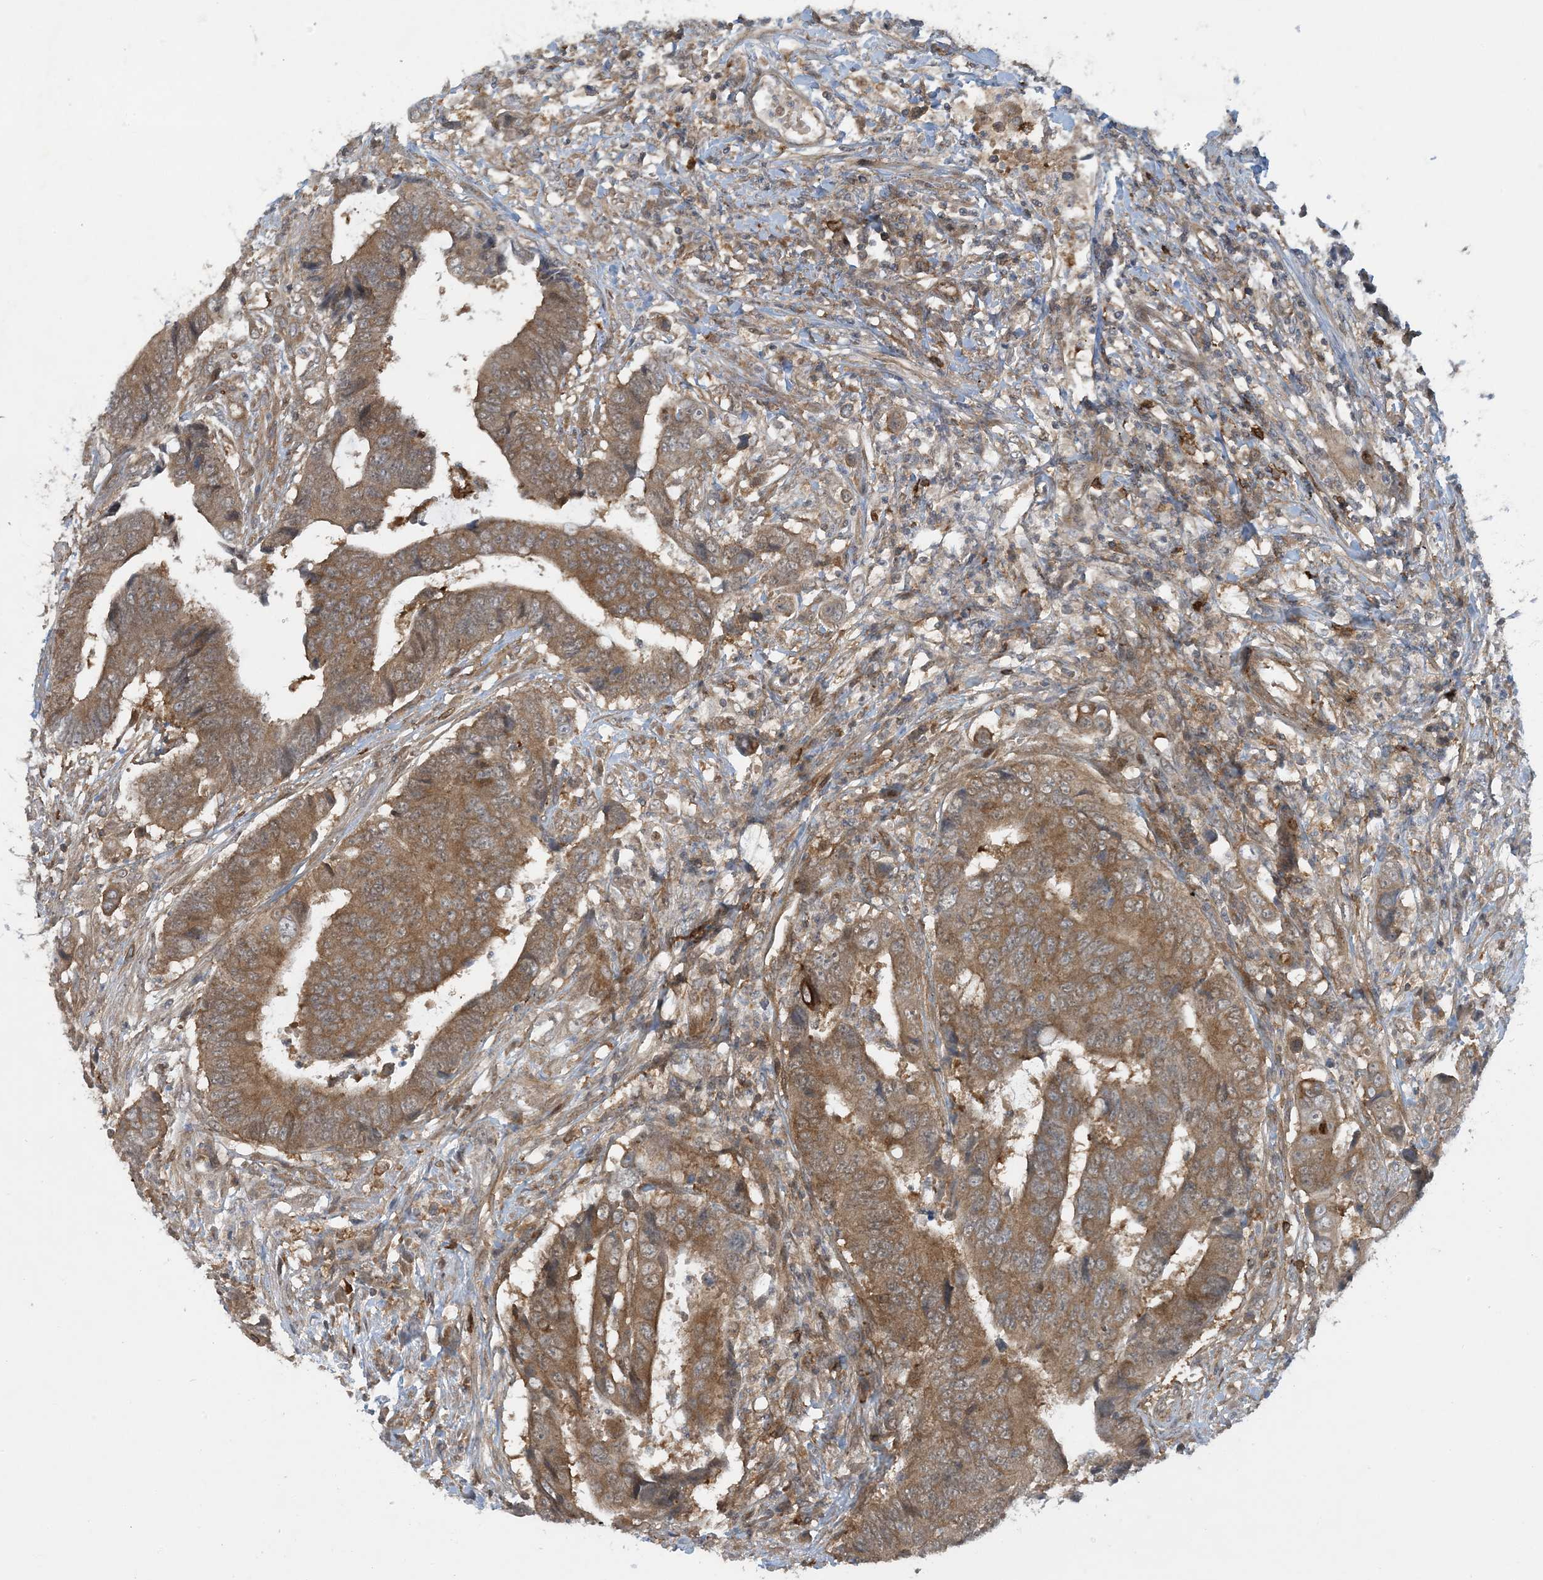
{"staining": {"intensity": "moderate", "quantity": ">75%", "location": "cytoplasmic/membranous"}, "tissue": "colorectal cancer", "cell_type": "Tumor cells", "image_type": "cancer", "snomed": [{"axis": "morphology", "description": "Adenocarcinoma, NOS"}, {"axis": "topography", "description": "Rectum"}], "caption": "Approximately >75% of tumor cells in human colorectal cancer display moderate cytoplasmic/membranous protein positivity as visualized by brown immunohistochemical staining.", "gene": "STAM2", "patient": {"sex": "male", "age": 84}}